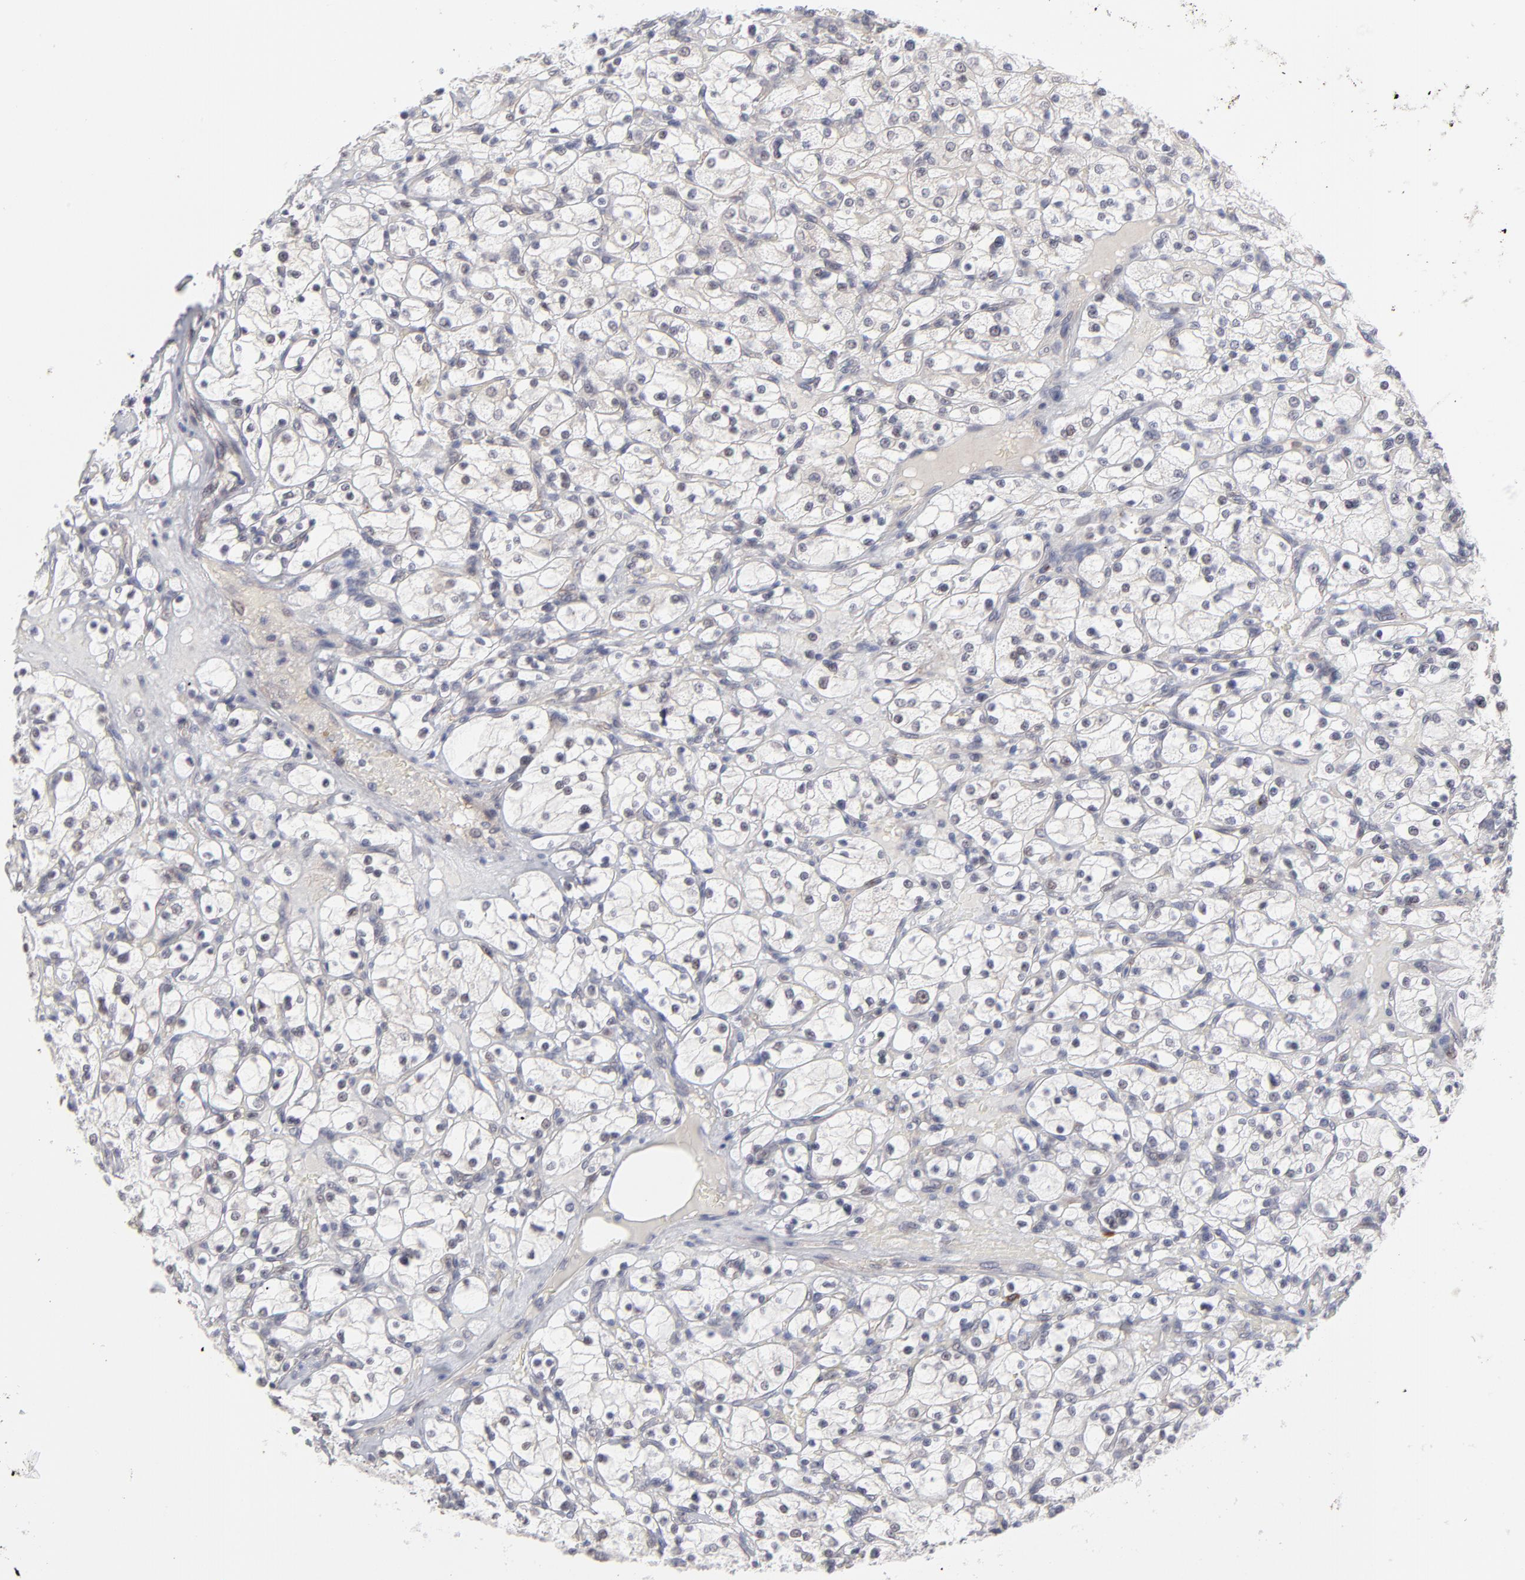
{"staining": {"intensity": "negative", "quantity": "none", "location": "none"}, "tissue": "renal cancer", "cell_type": "Tumor cells", "image_type": "cancer", "snomed": [{"axis": "morphology", "description": "Adenocarcinoma, NOS"}, {"axis": "topography", "description": "Kidney"}], "caption": "Renal cancer was stained to show a protein in brown. There is no significant positivity in tumor cells.", "gene": "NBN", "patient": {"sex": "female", "age": 83}}